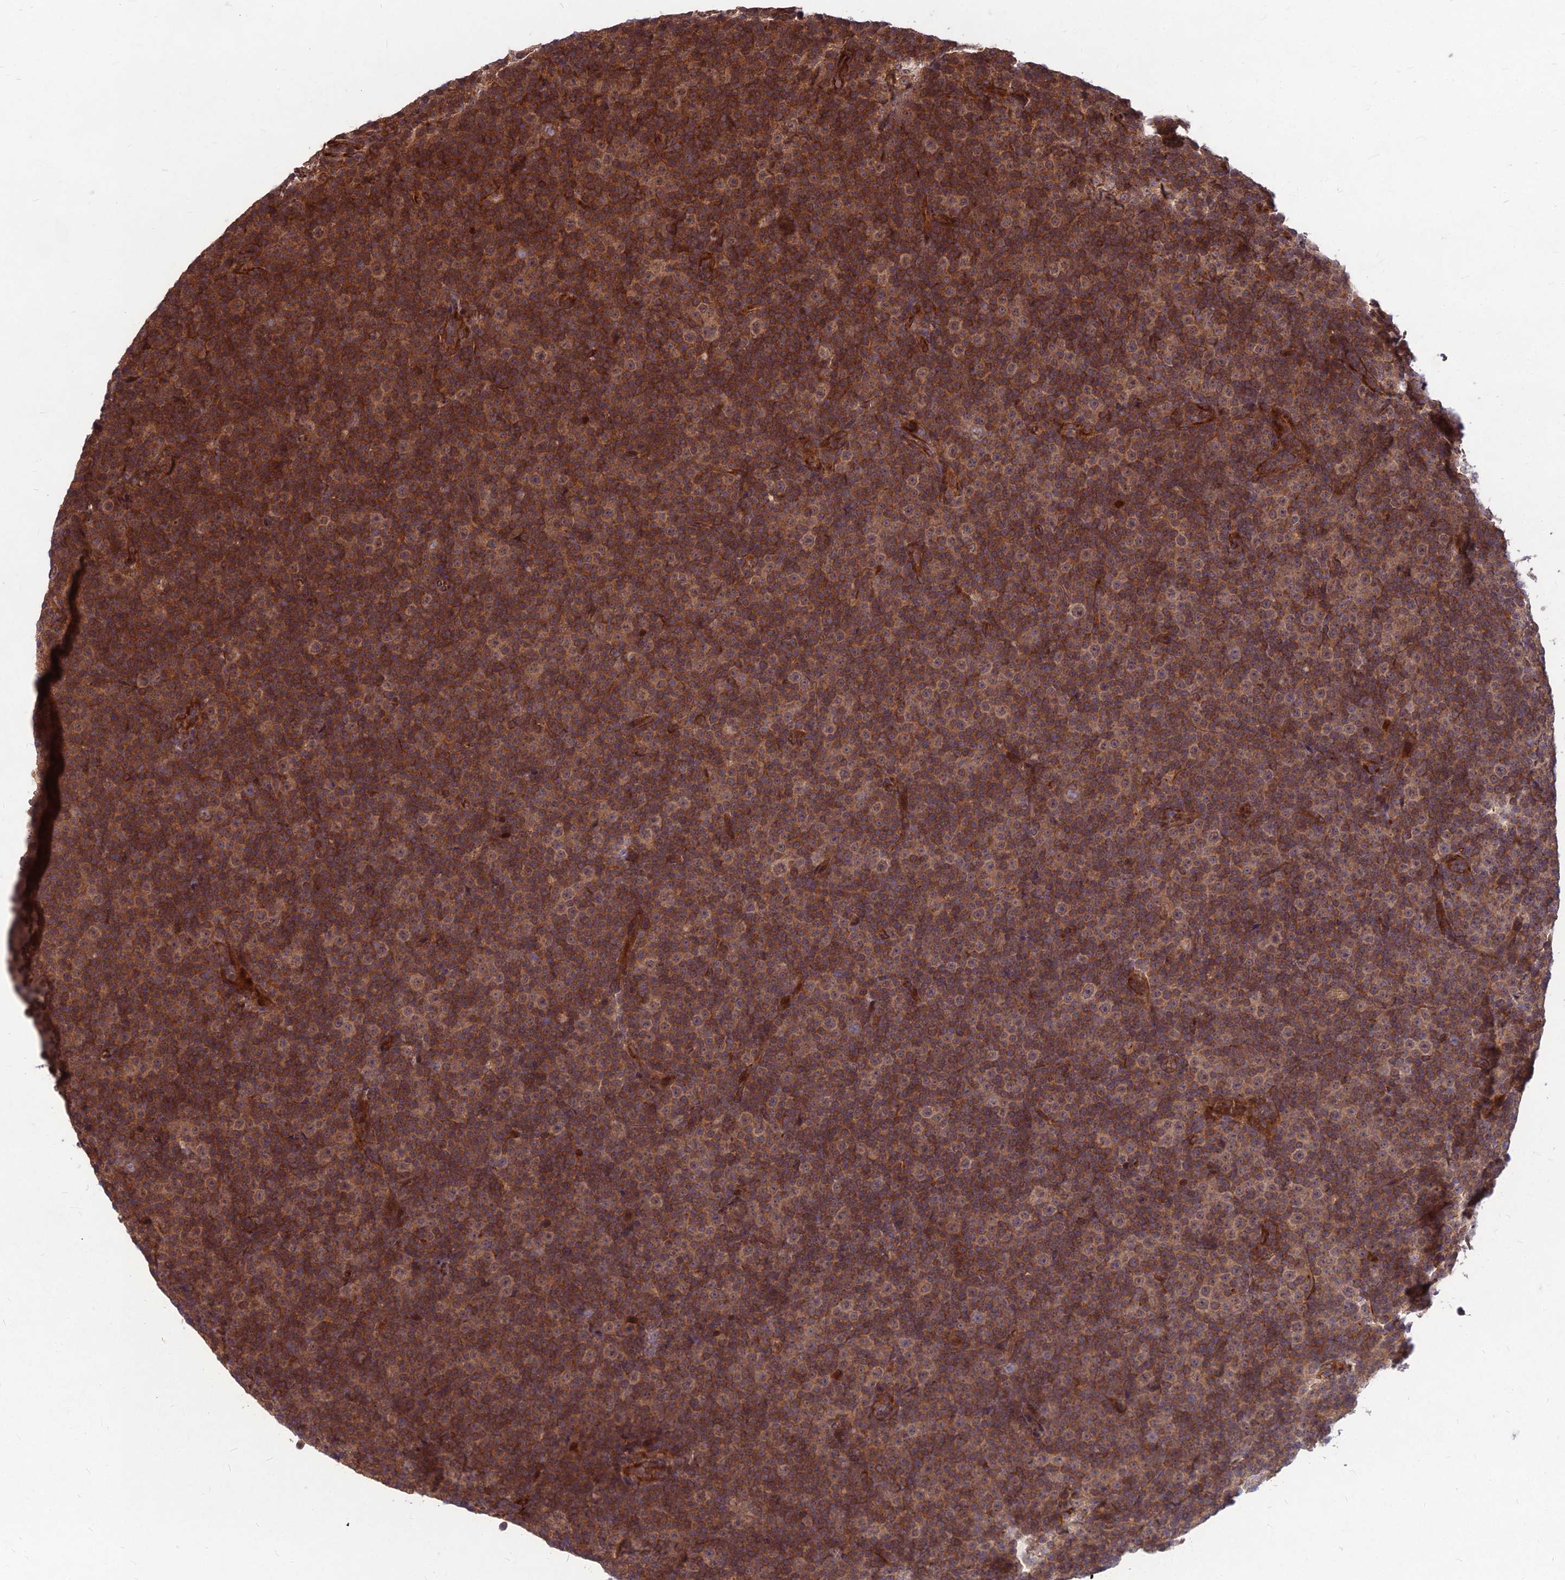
{"staining": {"intensity": "strong", "quantity": ">75%", "location": "cytoplasmic/membranous"}, "tissue": "lymphoma", "cell_type": "Tumor cells", "image_type": "cancer", "snomed": [{"axis": "morphology", "description": "Malignant lymphoma, non-Hodgkin's type, Low grade"}, {"axis": "topography", "description": "Lymph node"}], "caption": "The micrograph reveals immunohistochemical staining of lymphoma. There is strong cytoplasmic/membranous staining is appreciated in about >75% of tumor cells. The staining is performed using DAB (3,3'-diaminobenzidine) brown chromogen to label protein expression. The nuclei are counter-stained blue using hematoxylin.", "gene": "MFSD8", "patient": {"sex": "female", "age": 67}}